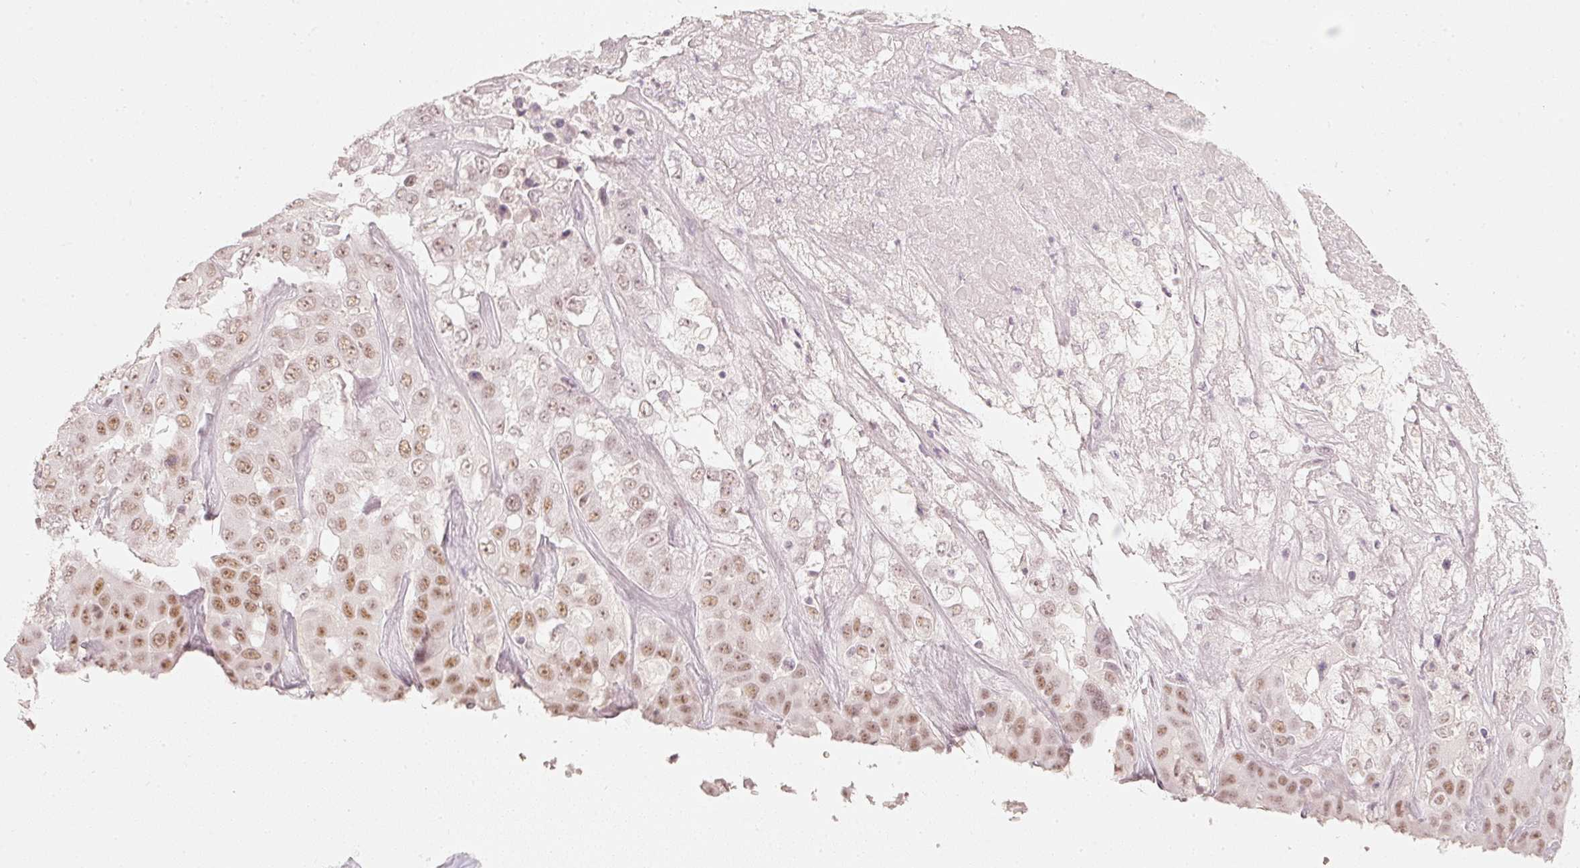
{"staining": {"intensity": "weak", "quantity": ">75%", "location": "nuclear"}, "tissue": "liver cancer", "cell_type": "Tumor cells", "image_type": "cancer", "snomed": [{"axis": "morphology", "description": "Cholangiocarcinoma"}, {"axis": "topography", "description": "Liver"}], "caption": "A micrograph of human cholangiocarcinoma (liver) stained for a protein displays weak nuclear brown staining in tumor cells. (Brightfield microscopy of DAB IHC at high magnification).", "gene": "PPP1R10", "patient": {"sex": "female", "age": 52}}